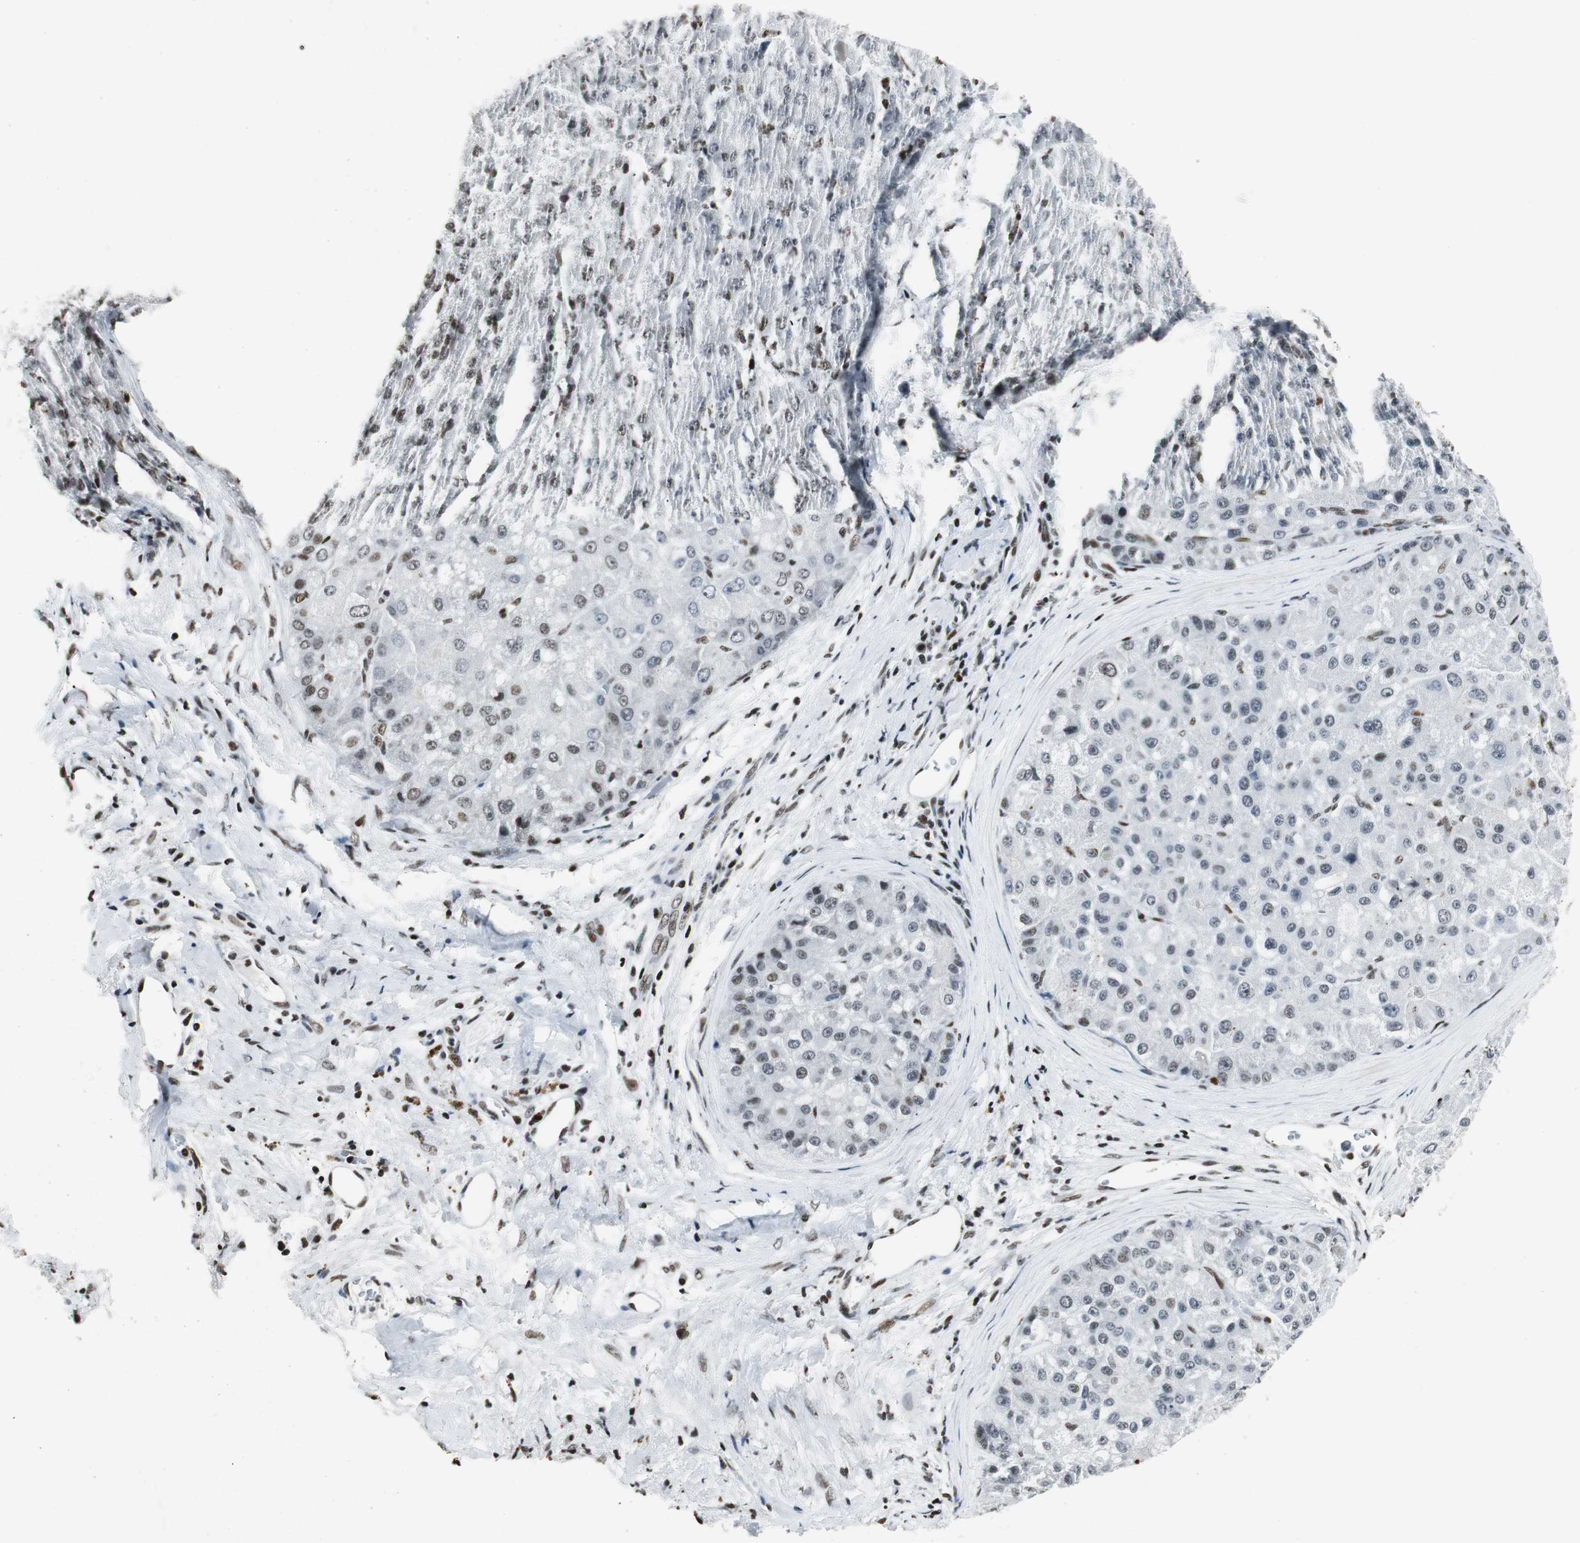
{"staining": {"intensity": "weak", "quantity": "<25%", "location": "nuclear"}, "tissue": "liver cancer", "cell_type": "Tumor cells", "image_type": "cancer", "snomed": [{"axis": "morphology", "description": "Carcinoma, Hepatocellular, NOS"}, {"axis": "topography", "description": "Liver"}], "caption": "Tumor cells are negative for protein expression in human liver cancer (hepatocellular carcinoma).", "gene": "RBBP4", "patient": {"sex": "male", "age": 80}}